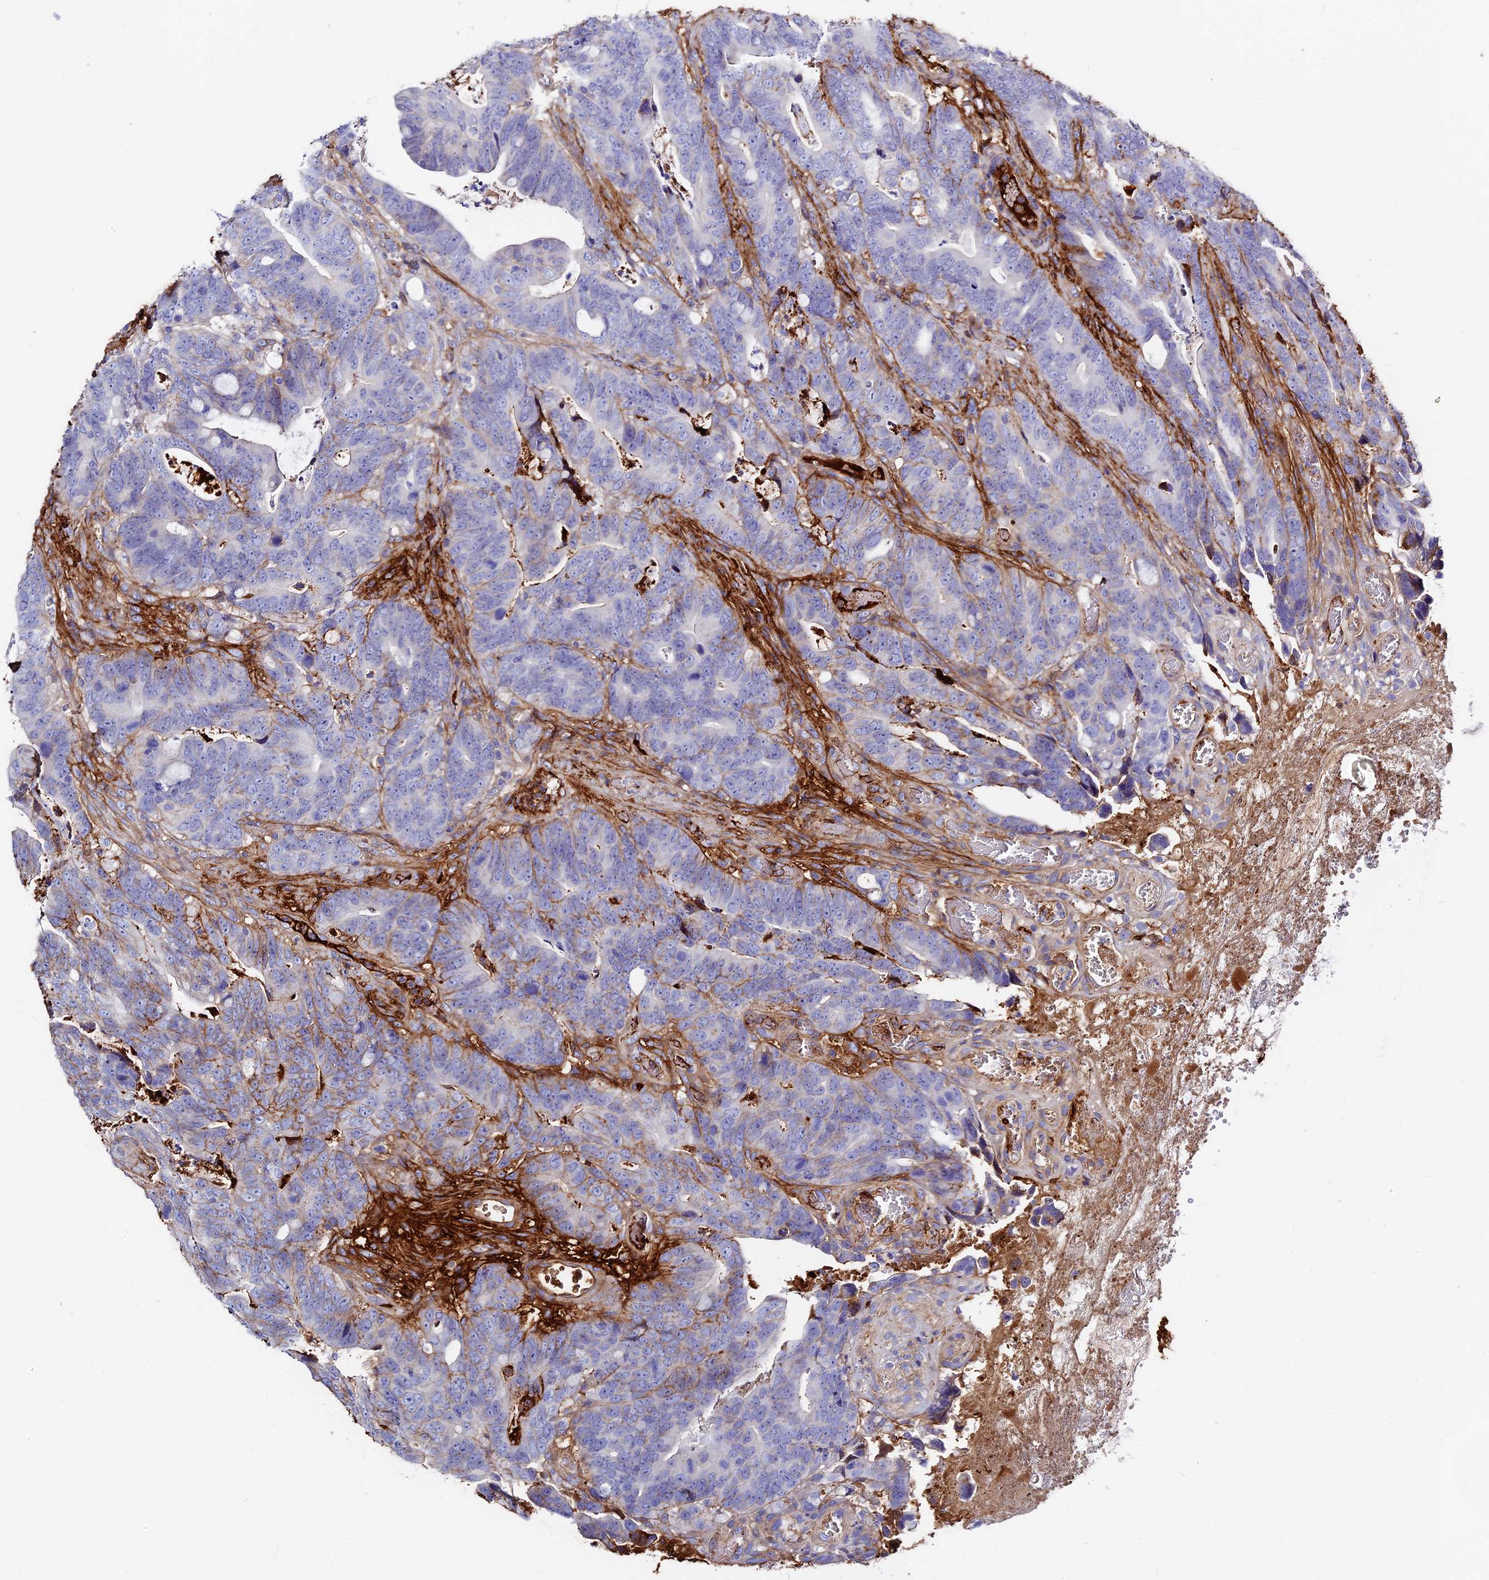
{"staining": {"intensity": "moderate", "quantity": "<25%", "location": "cytoplasmic/membranous"}, "tissue": "colorectal cancer", "cell_type": "Tumor cells", "image_type": "cancer", "snomed": [{"axis": "morphology", "description": "Adenocarcinoma, NOS"}, {"axis": "topography", "description": "Colon"}], "caption": "DAB (3,3'-diaminobenzidine) immunohistochemical staining of adenocarcinoma (colorectal) displays moderate cytoplasmic/membranous protein expression in about <25% of tumor cells.", "gene": "ITIH1", "patient": {"sex": "female", "age": 82}}